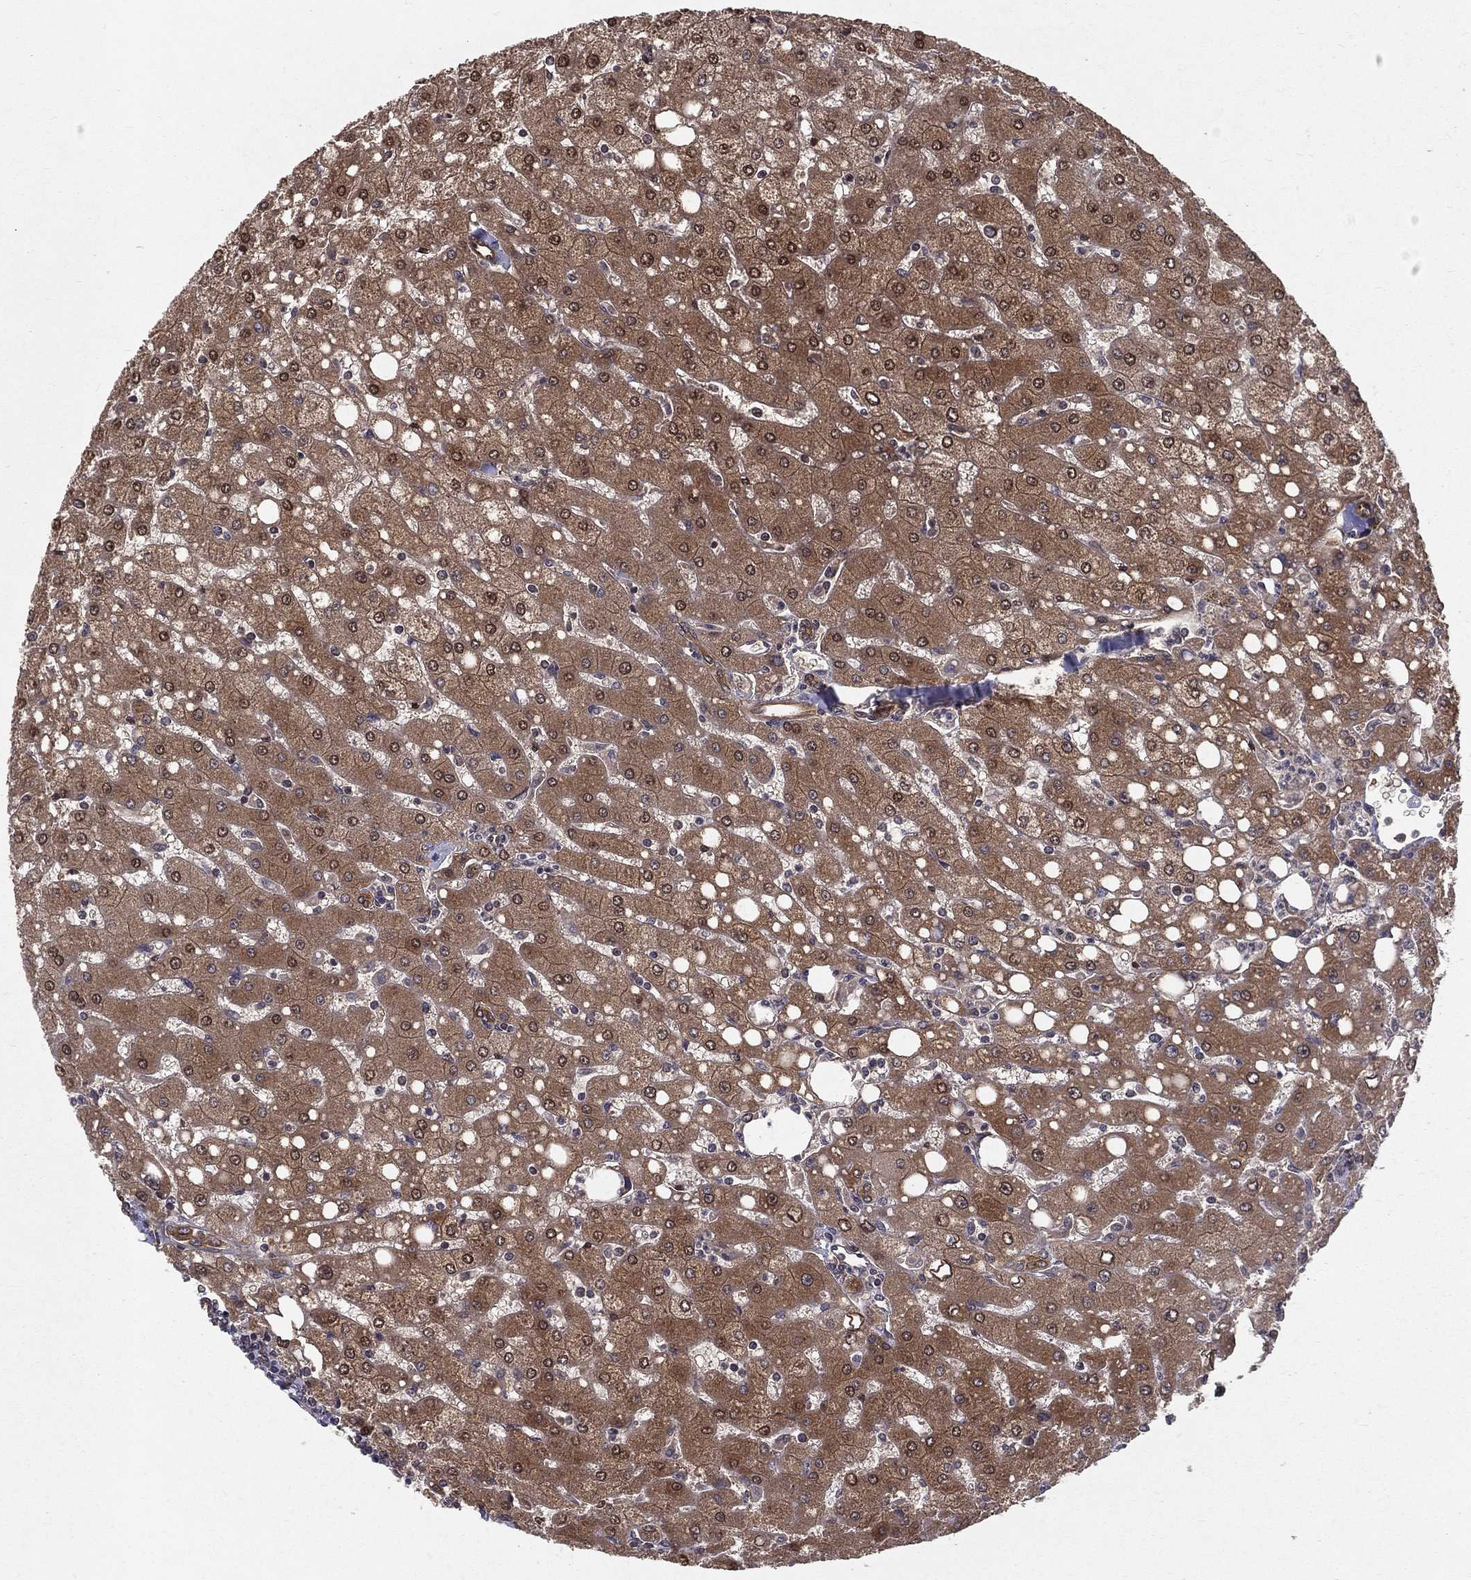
{"staining": {"intensity": "moderate", "quantity": ">75%", "location": "cytoplasmic/membranous"}, "tissue": "liver", "cell_type": "Cholangiocytes", "image_type": "normal", "snomed": [{"axis": "morphology", "description": "Normal tissue, NOS"}, {"axis": "topography", "description": "Liver"}], "caption": "Immunohistochemical staining of normal liver shows moderate cytoplasmic/membranous protein positivity in about >75% of cholangiocytes. The staining was performed using DAB (3,3'-diaminobenzidine) to visualize the protein expression in brown, while the nuclei were stained in blue with hematoxylin (Magnification: 20x).", "gene": "CERS2", "patient": {"sex": "female", "age": 53}}